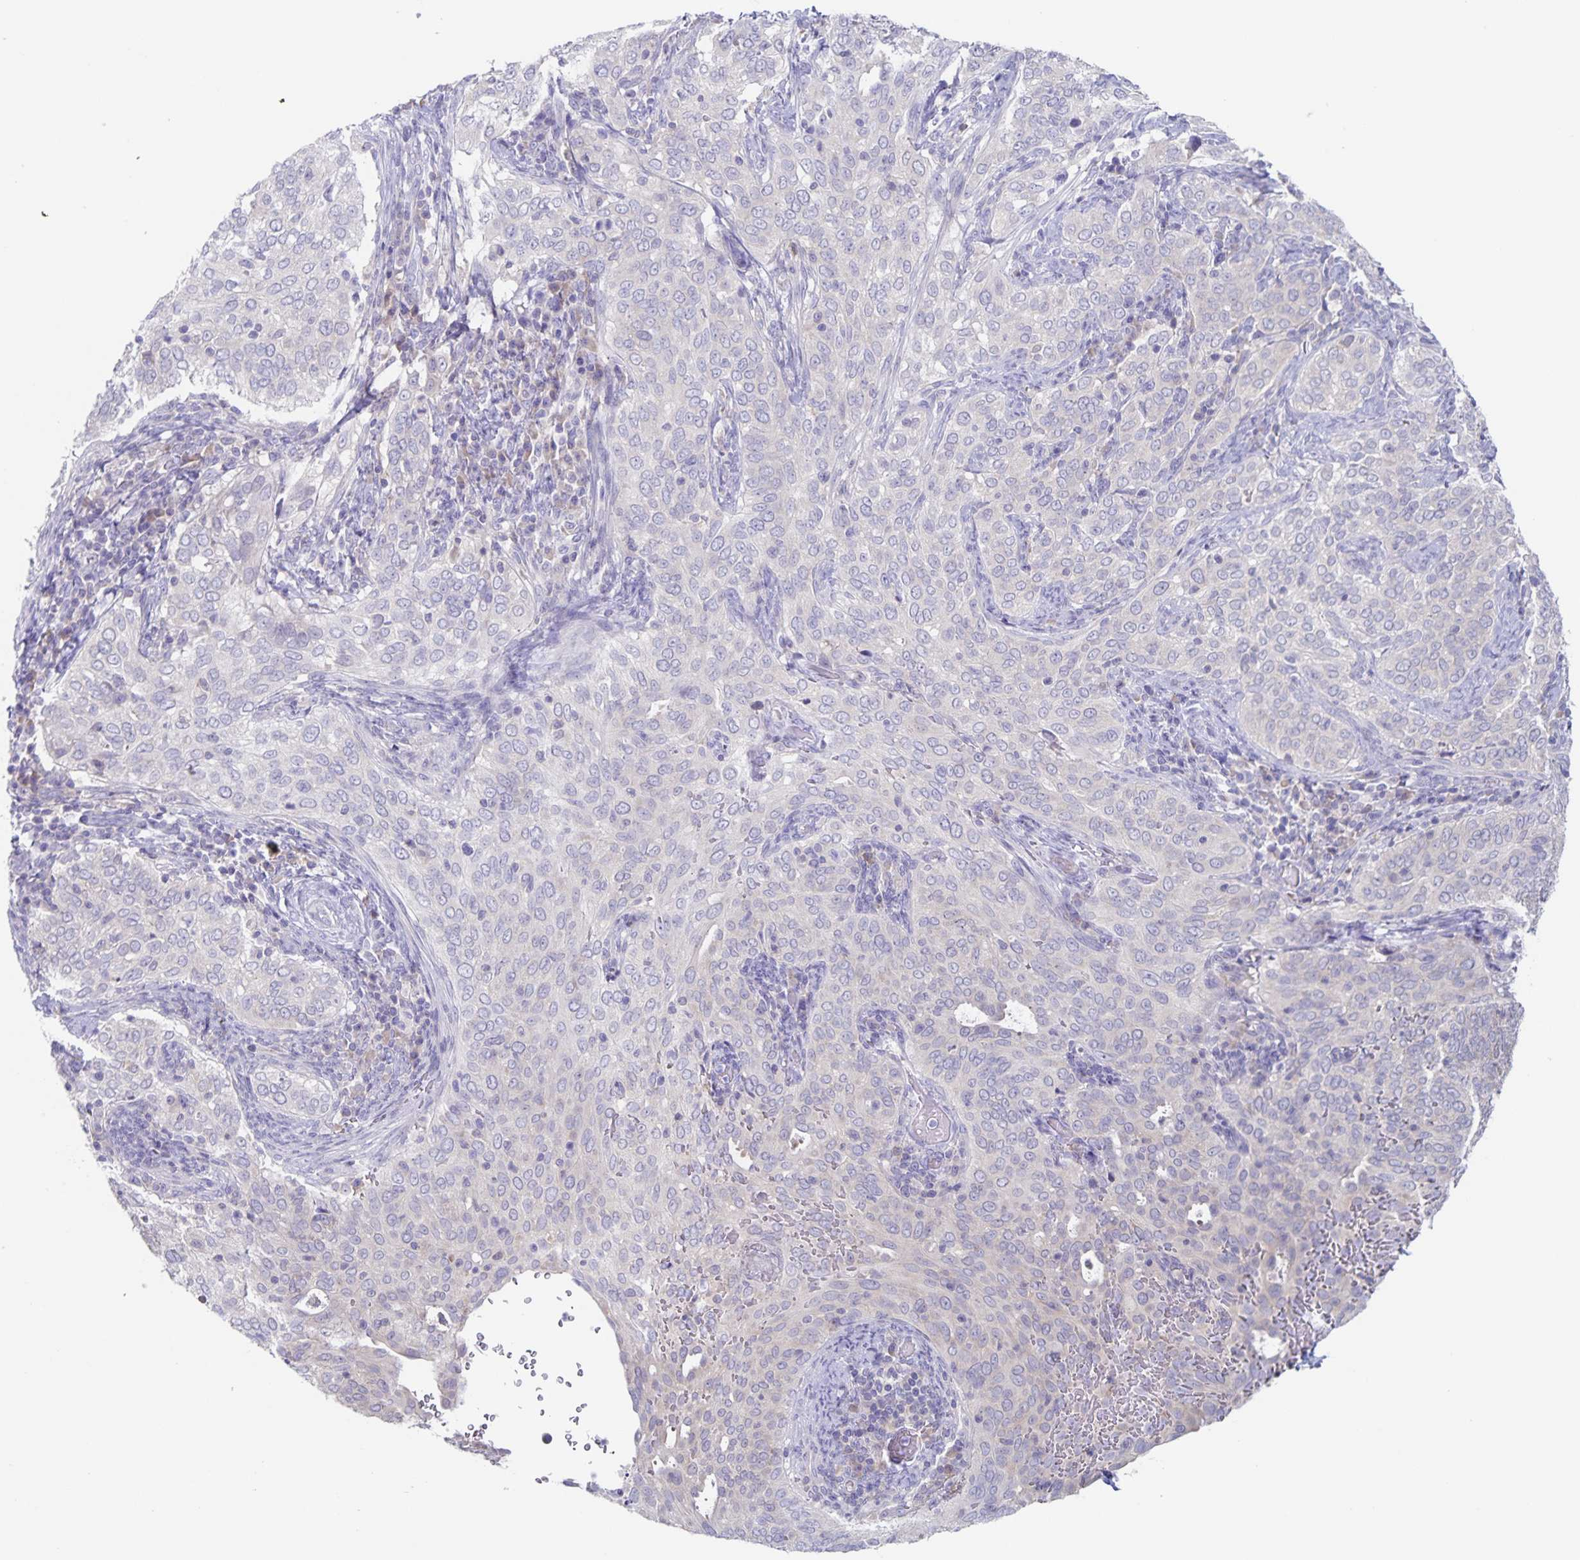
{"staining": {"intensity": "negative", "quantity": "none", "location": "none"}, "tissue": "cervical cancer", "cell_type": "Tumor cells", "image_type": "cancer", "snomed": [{"axis": "morphology", "description": "Squamous cell carcinoma, NOS"}, {"axis": "topography", "description": "Cervix"}], "caption": "A micrograph of cervical cancer (squamous cell carcinoma) stained for a protein shows no brown staining in tumor cells.", "gene": "RPL36A", "patient": {"sex": "female", "age": 38}}